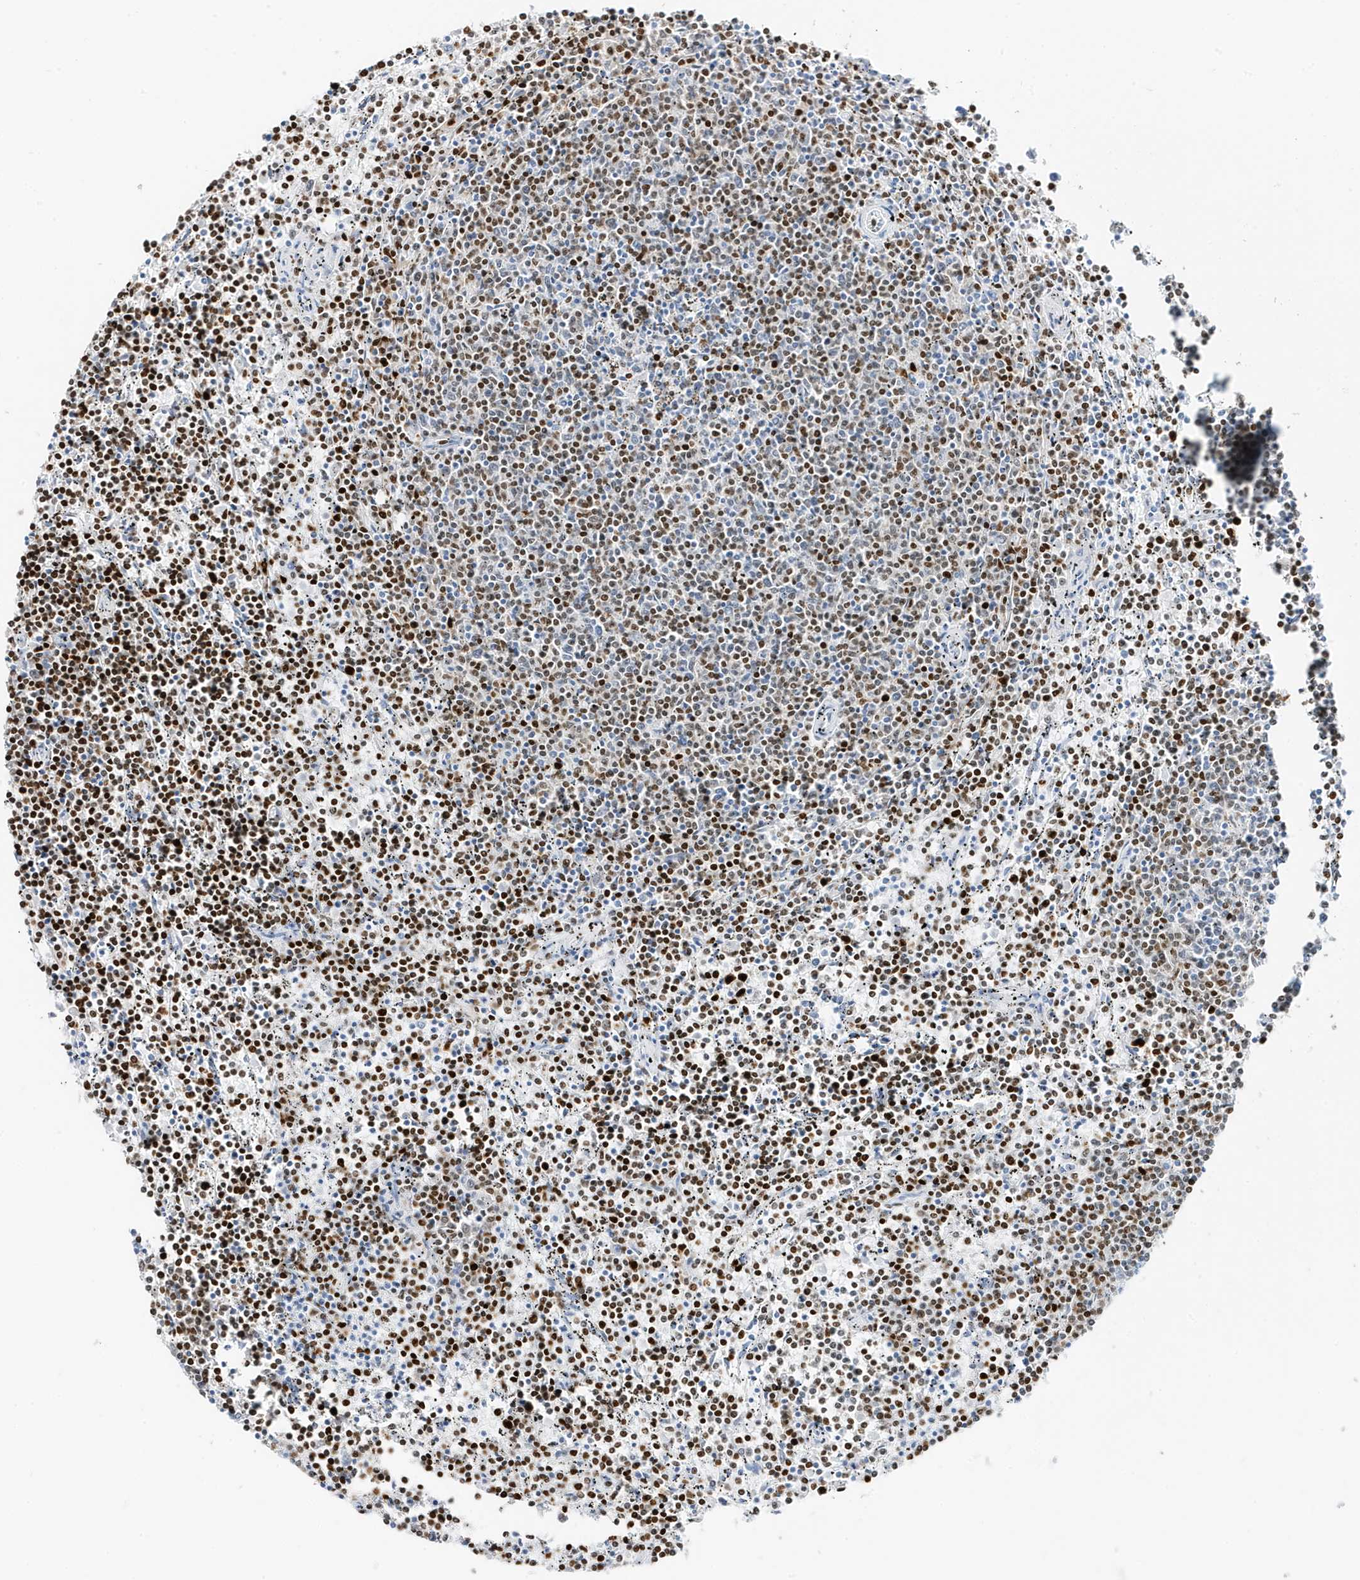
{"staining": {"intensity": "strong", "quantity": "25%-75%", "location": "nuclear"}, "tissue": "lymphoma", "cell_type": "Tumor cells", "image_type": "cancer", "snomed": [{"axis": "morphology", "description": "Malignant lymphoma, non-Hodgkin's type, Low grade"}, {"axis": "topography", "description": "Spleen"}], "caption": "Lymphoma stained with a protein marker exhibits strong staining in tumor cells.", "gene": "MNDA", "patient": {"sex": "female", "age": 50}}